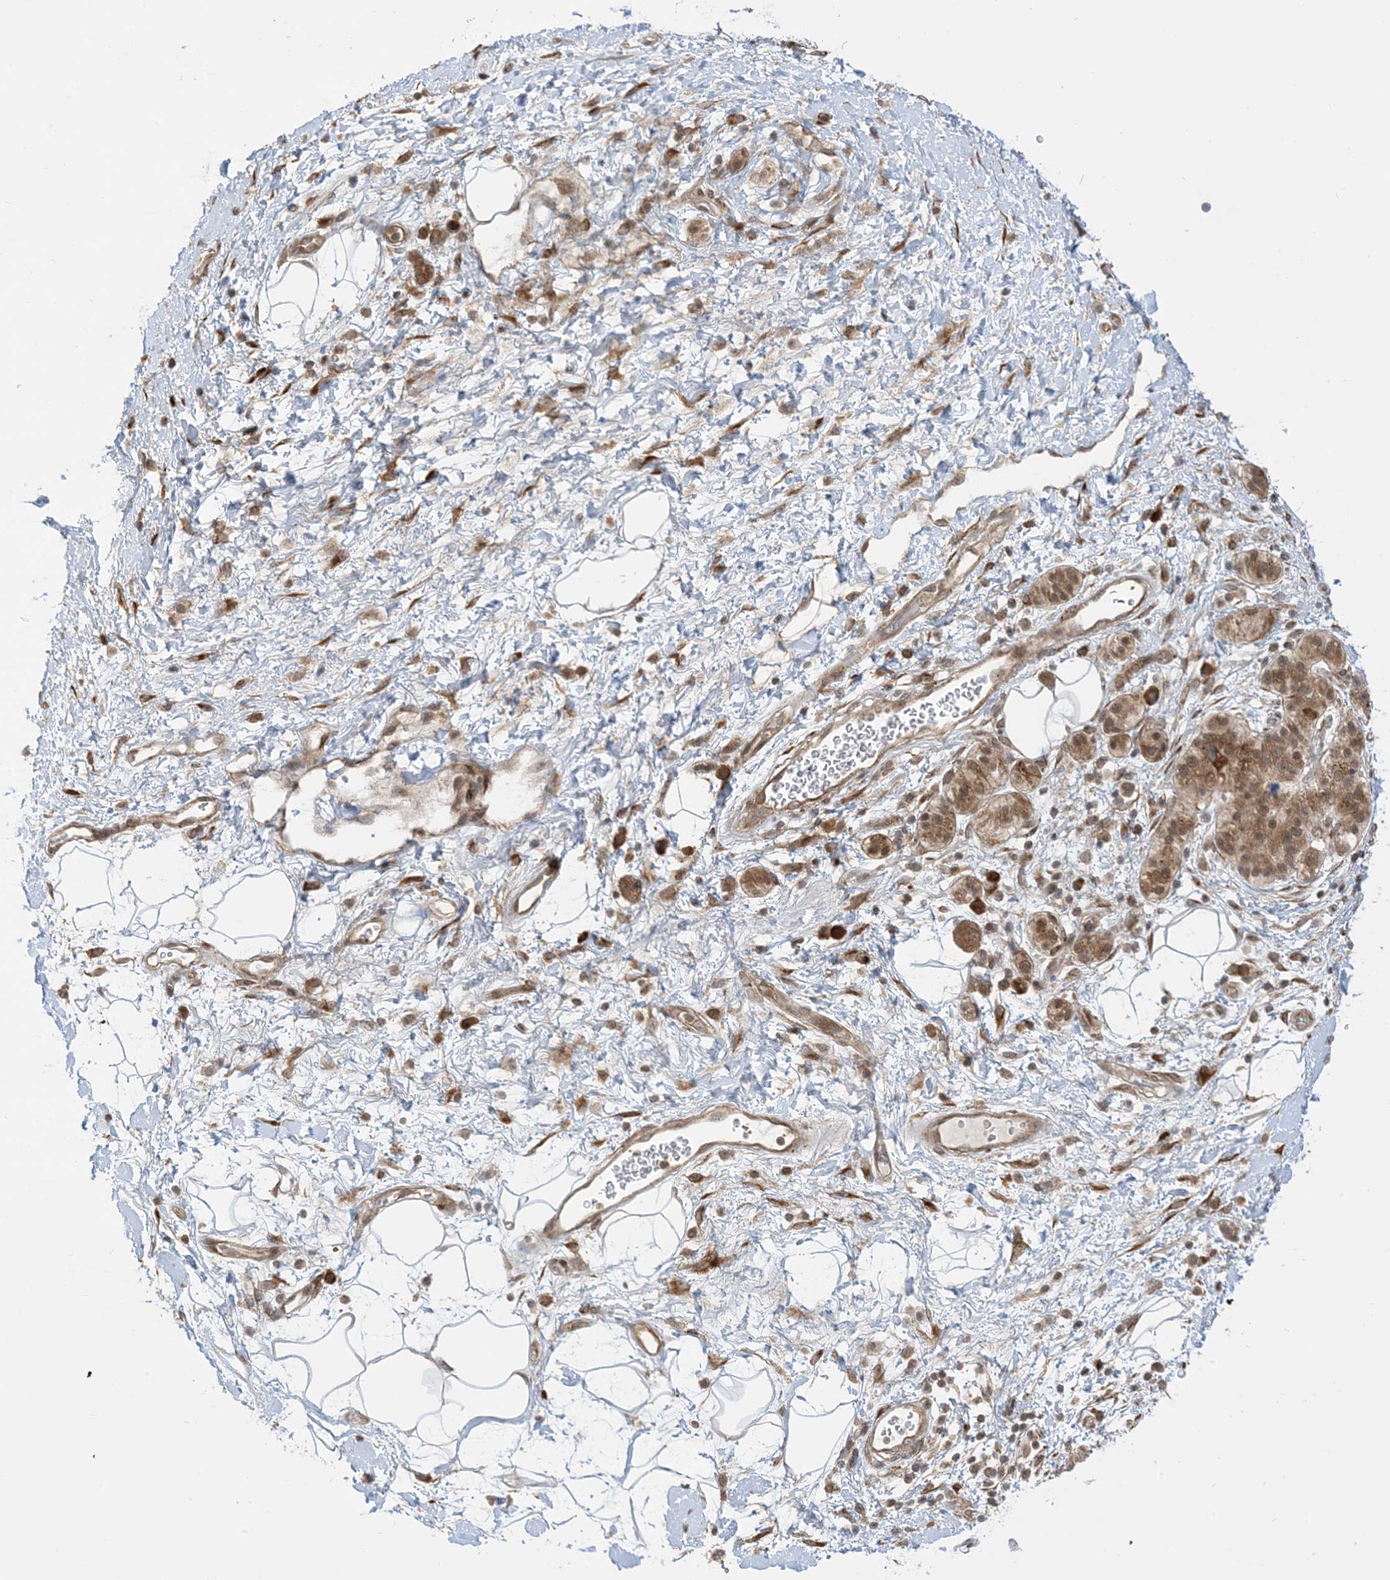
{"staining": {"intensity": "weak", "quantity": "25%-75%", "location": "cytoplasmic/membranous"}, "tissue": "adipose tissue", "cell_type": "Adipocytes", "image_type": "normal", "snomed": [{"axis": "morphology", "description": "Normal tissue, NOS"}, {"axis": "morphology", "description": "Adenocarcinoma, NOS"}, {"axis": "topography", "description": "Duodenum"}, {"axis": "topography", "description": "Peripheral nerve tissue"}], "caption": "Immunohistochemical staining of normal adipose tissue shows 25%-75% levels of weak cytoplasmic/membranous protein positivity in about 25%-75% of adipocytes.", "gene": "METTL21A", "patient": {"sex": "female", "age": 60}}